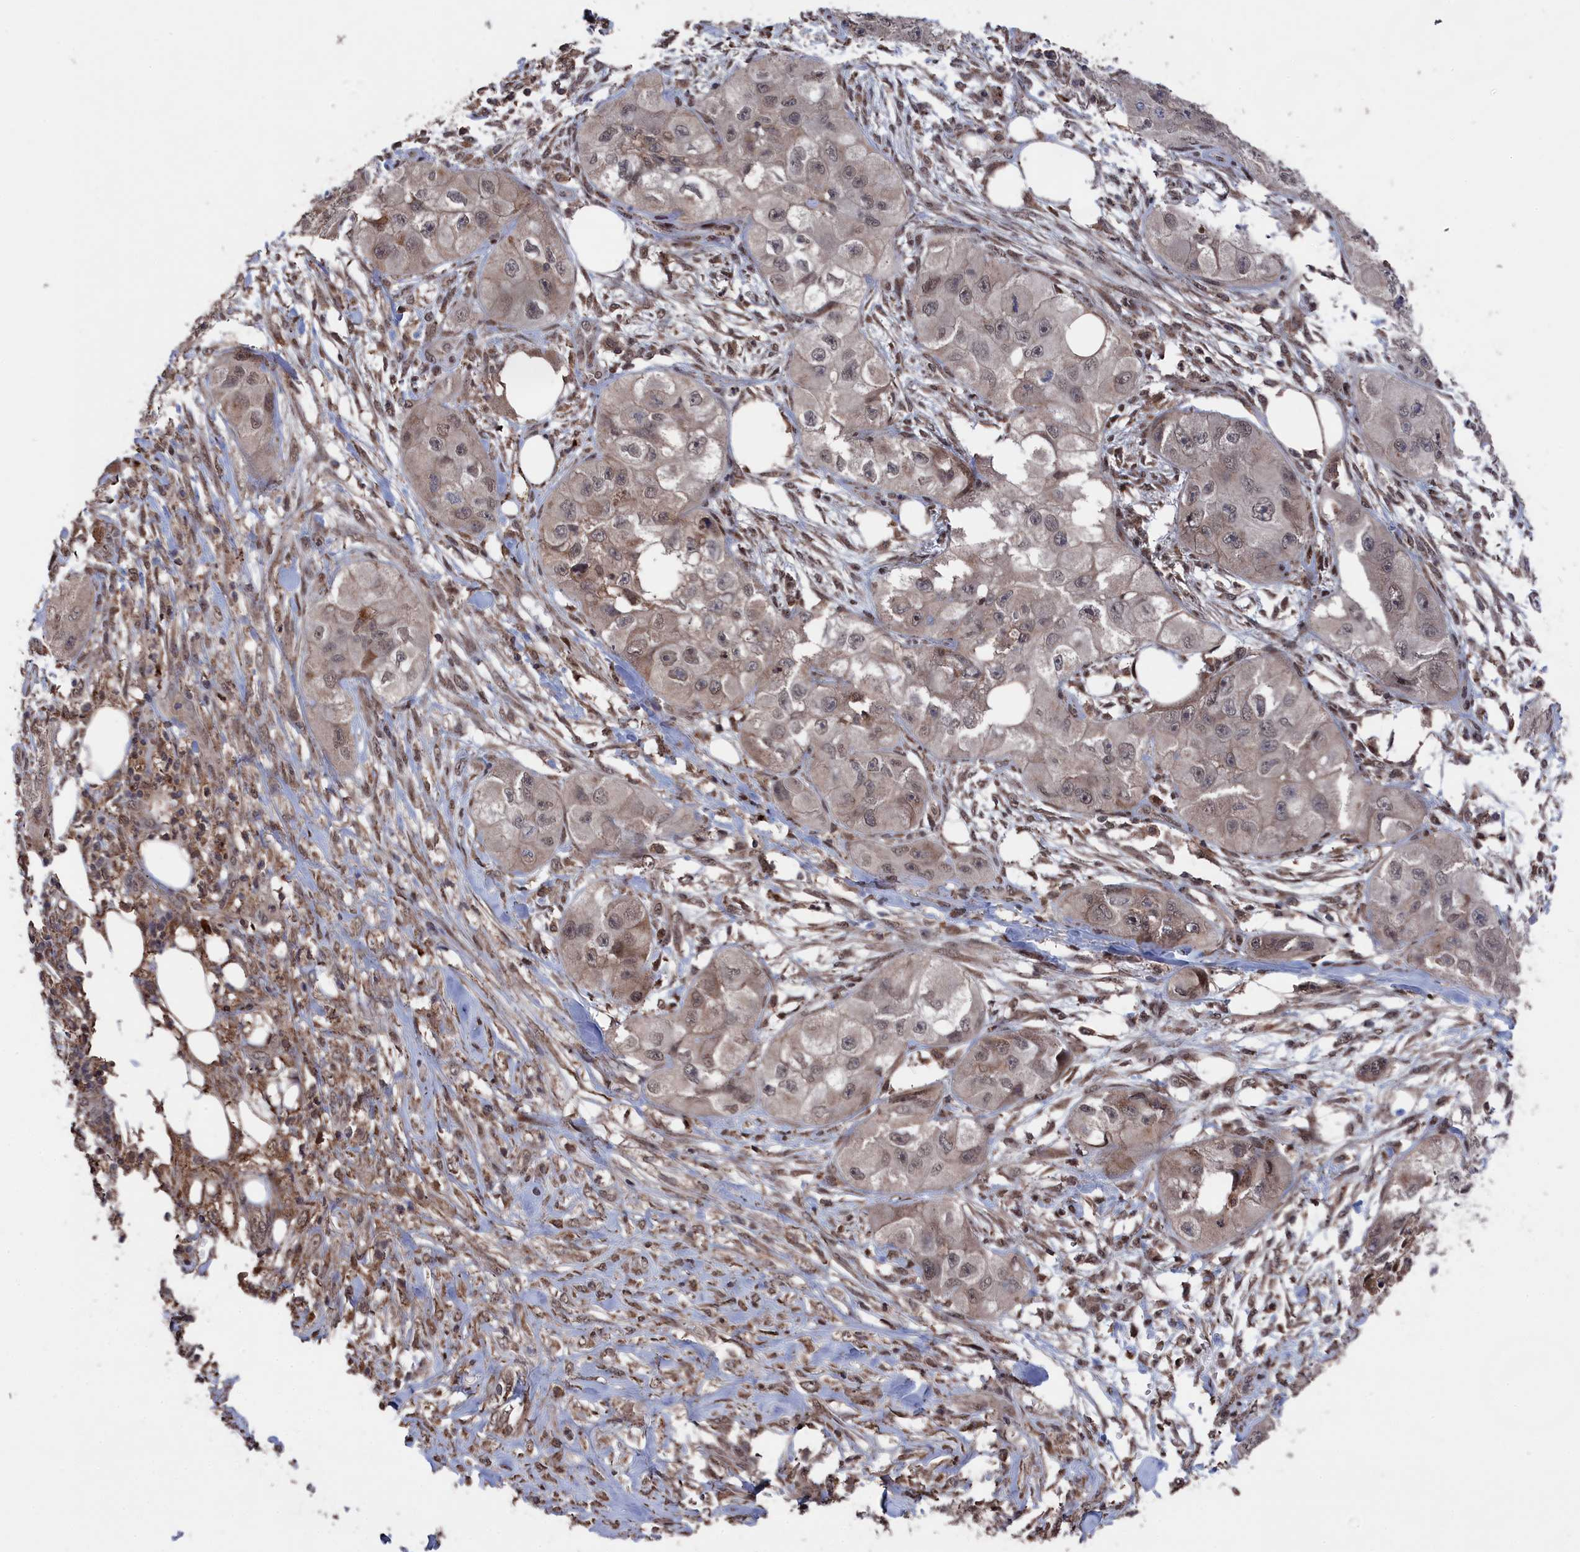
{"staining": {"intensity": "weak", "quantity": ">75%", "location": "nuclear"}, "tissue": "skin cancer", "cell_type": "Tumor cells", "image_type": "cancer", "snomed": [{"axis": "morphology", "description": "Squamous cell carcinoma, NOS"}, {"axis": "topography", "description": "Skin"}, {"axis": "topography", "description": "Subcutis"}], "caption": "Skin cancer (squamous cell carcinoma) was stained to show a protein in brown. There is low levels of weak nuclear positivity in approximately >75% of tumor cells.", "gene": "CEACAM21", "patient": {"sex": "male", "age": 73}}